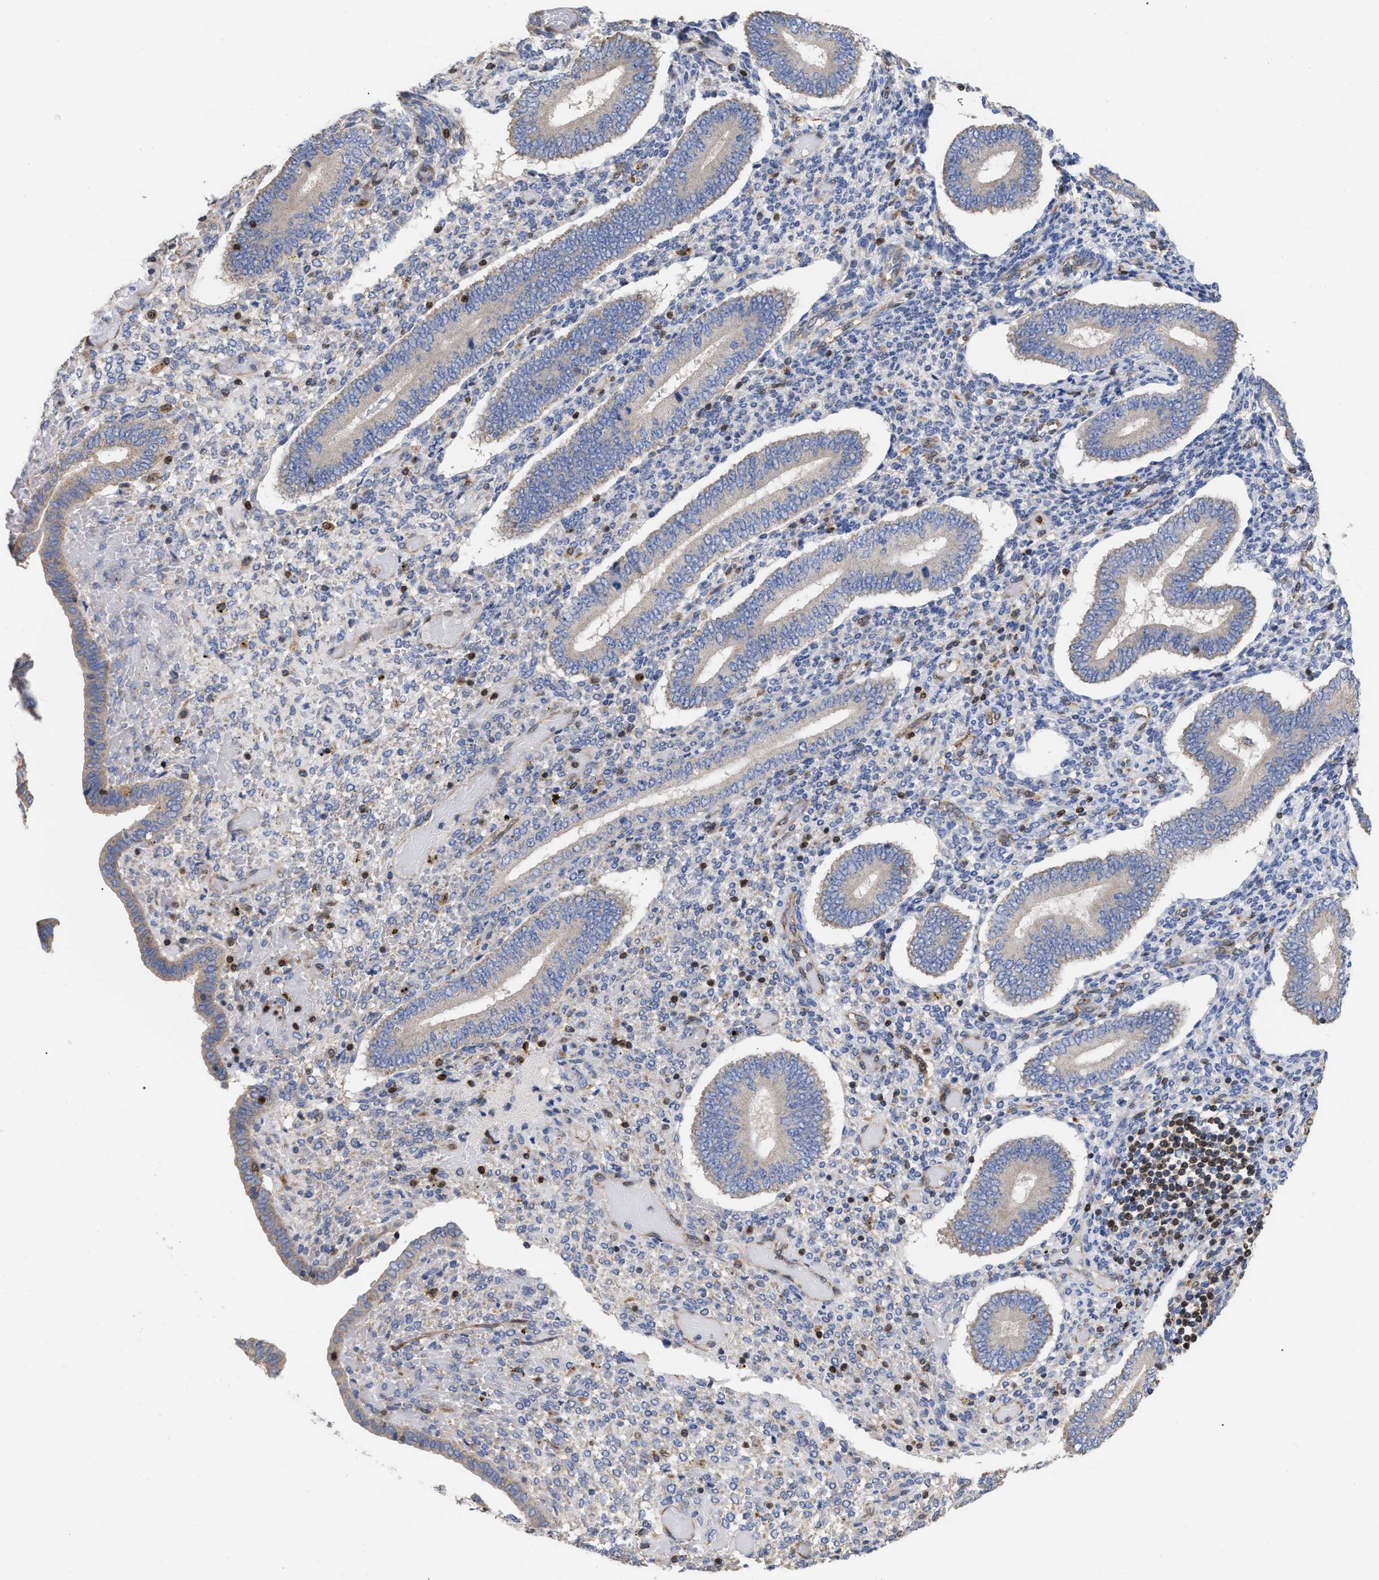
{"staining": {"intensity": "negative", "quantity": "none", "location": "none"}, "tissue": "endometrium", "cell_type": "Cells in endometrial stroma", "image_type": "normal", "snomed": [{"axis": "morphology", "description": "Normal tissue, NOS"}, {"axis": "topography", "description": "Endometrium"}], "caption": "This is a image of IHC staining of benign endometrium, which shows no staining in cells in endometrial stroma. (Immunohistochemistry, brightfield microscopy, high magnification).", "gene": "GIMAP4", "patient": {"sex": "female", "age": 42}}